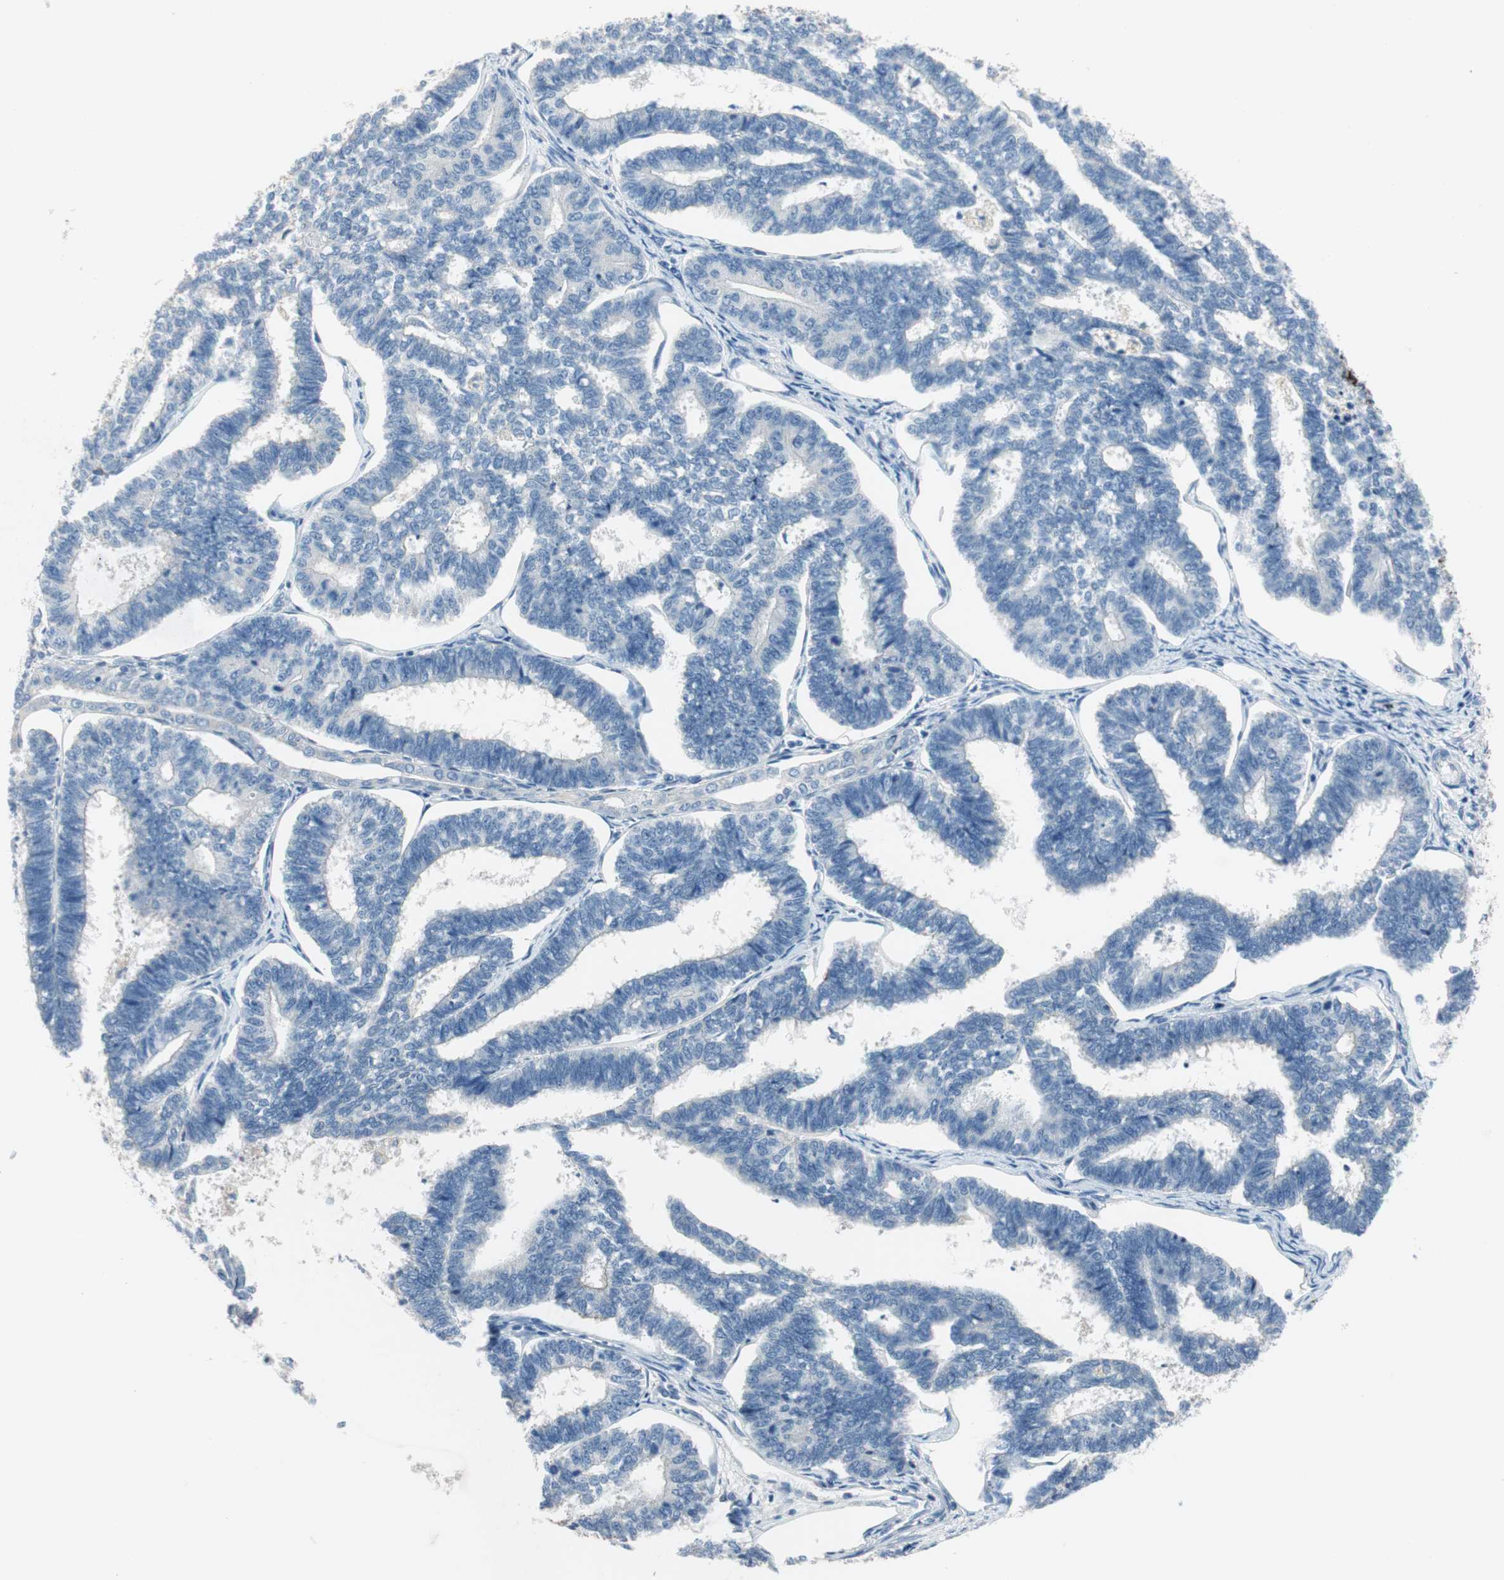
{"staining": {"intensity": "negative", "quantity": "none", "location": "none"}, "tissue": "endometrial cancer", "cell_type": "Tumor cells", "image_type": "cancer", "snomed": [{"axis": "morphology", "description": "Adenocarcinoma, NOS"}, {"axis": "topography", "description": "Endometrium"}], "caption": "Immunohistochemical staining of human adenocarcinoma (endometrial) shows no significant staining in tumor cells.", "gene": "CPA3", "patient": {"sex": "female", "age": 70}}